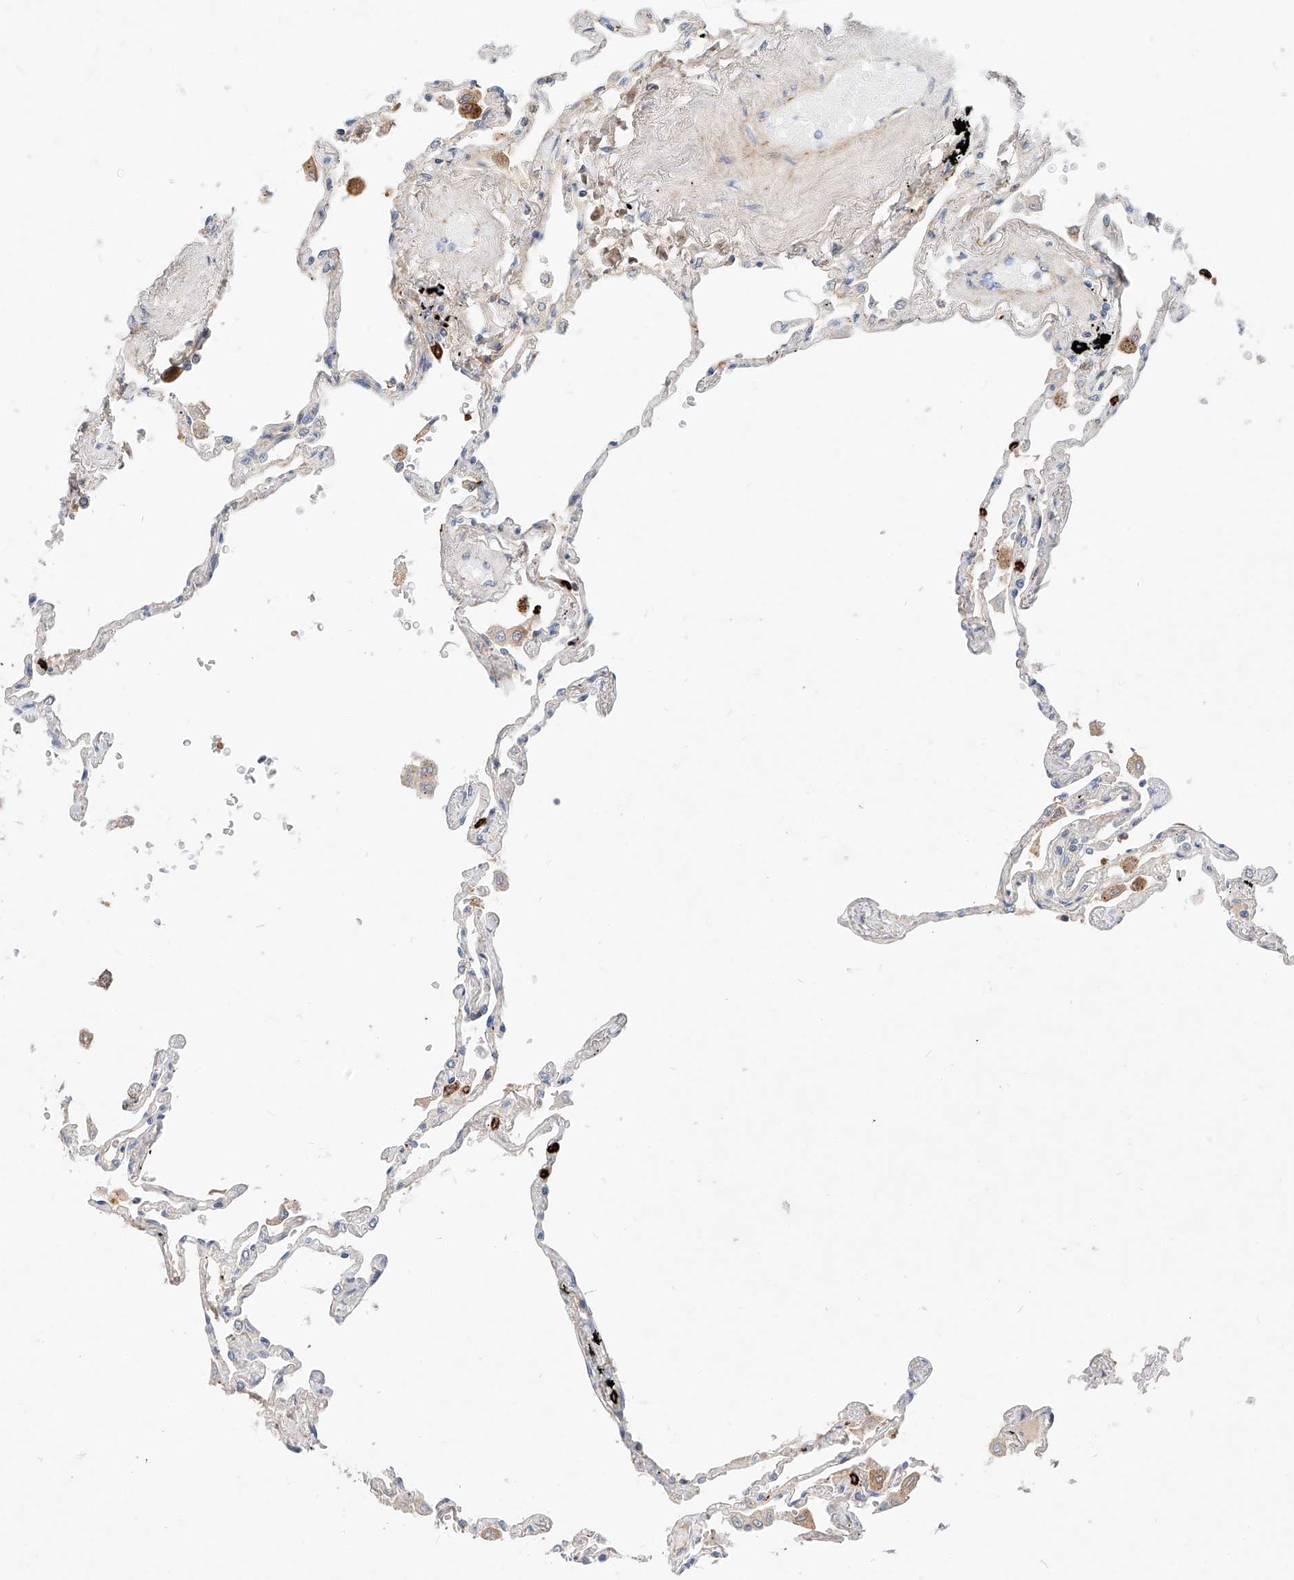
{"staining": {"intensity": "negative", "quantity": "none", "location": "none"}, "tissue": "lung", "cell_type": "Alveolar cells", "image_type": "normal", "snomed": [{"axis": "morphology", "description": "Normal tissue, NOS"}, {"axis": "topography", "description": "Lung"}], "caption": "This is a histopathology image of immunohistochemistry (IHC) staining of unremarkable lung, which shows no staining in alveolar cells.", "gene": "OSGEPL1", "patient": {"sex": "female", "age": 67}}